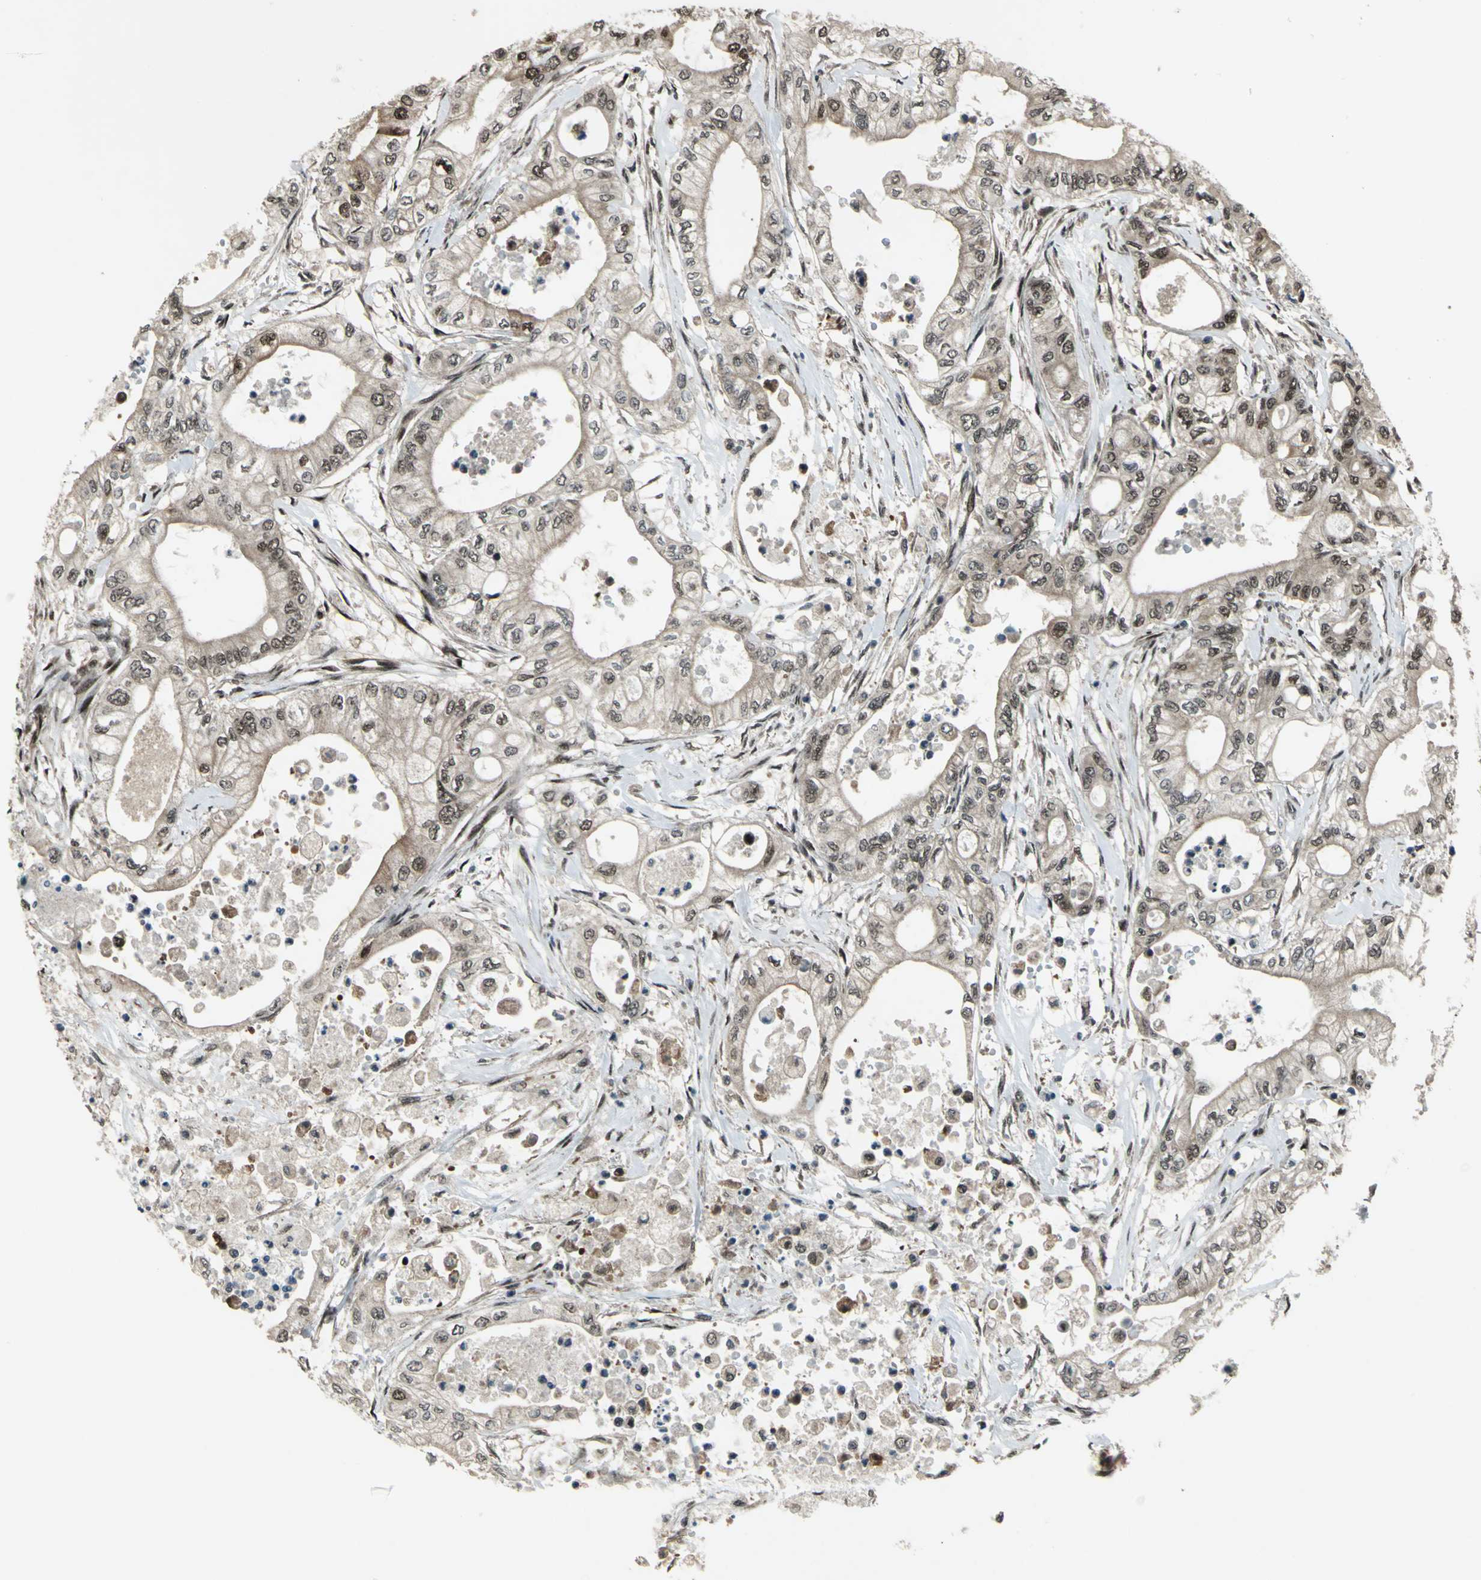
{"staining": {"intensity": "weak", "quantity": ">75%", "location": "cytoplasmic/membranous,nuclear"}, "tissue": "pancreatic cancer", "cell_type": "Tumor cells", "image_type": "cancer", "snomed": [{"axis": "morphology", "description": "Adenocarcinoma, NOS"}, {"axis": "topography", "description": "Pancreas"}], "caption": "Immunohistochemistry (IHC) photomicrograph of neoplastic tissue: pancreatic cancer (adenocarcinoma) stained using immunohistochemistry shows low levels of weak protein expression localized specifically in the cytoplasmic/membranous and nuclear of tumor cells, appearing as a cytoplasmic/membranous and nuclear brown color.", "gene": "COPS5", "patient": {"sex": "male", "age": 79}}